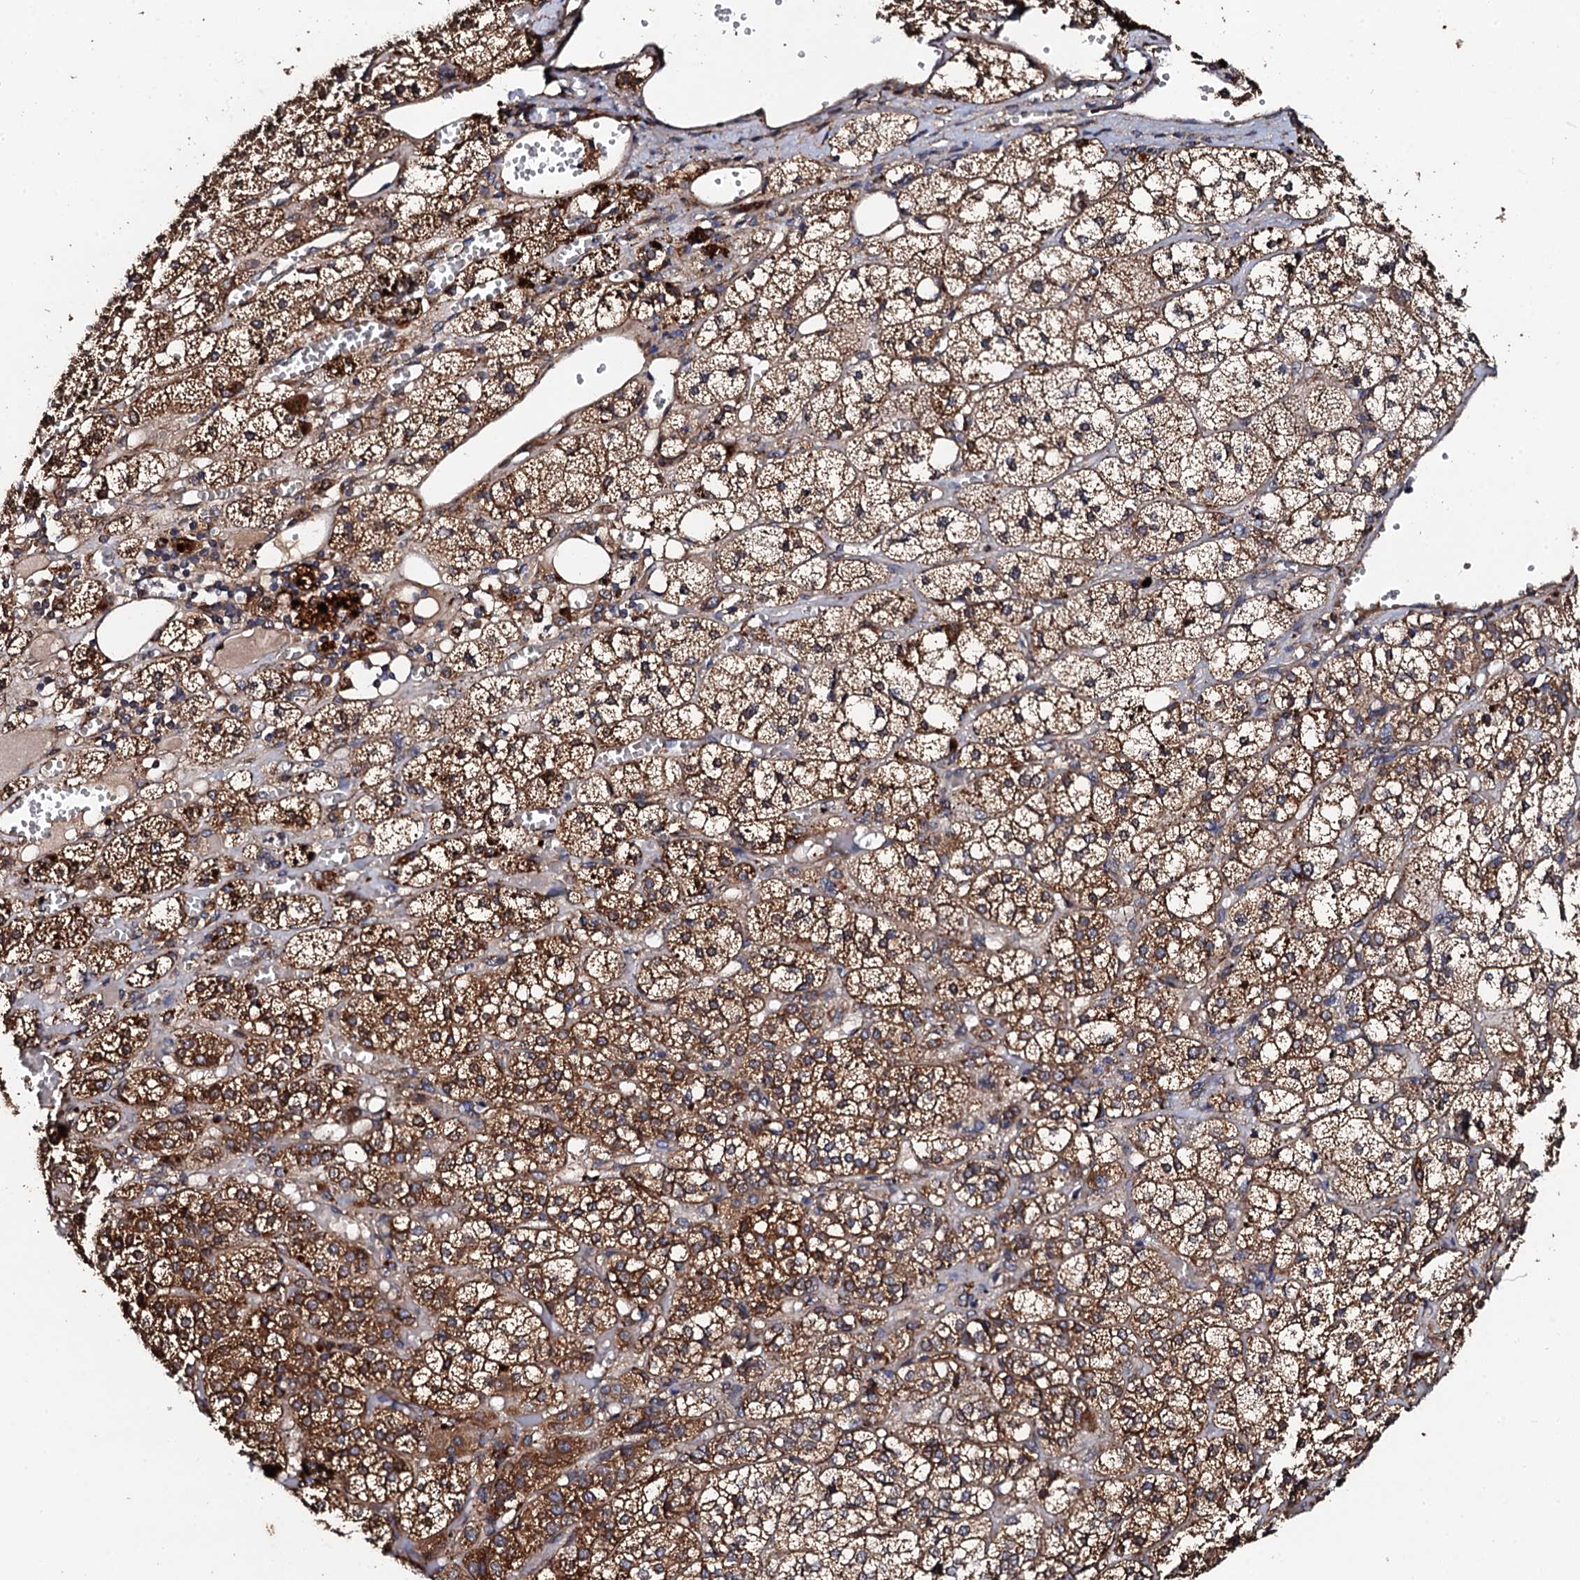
{"staining": {"intensity": "strong", "quantity": "25%-75%", "location": "cytoplasmic/membranous"}, "tissue": "adrenal gland", "cell_type": "Glandular cells", "image_type": "normal", "snomed": [{"axis": "morphology", "description": "Normal tissue, NOS"}, {"axis": "topography", "description": "Adrenal gland"}], "caption": "The histopathology image exhibits immunohistochemical staining of unremarkable adrenal gland. There is strong cytoplasmic/membranous positivity is seen in about 25%-75% of glandular cells.", "gene": "CKAP5", "patient": {"sex": "female", "age": 61}}